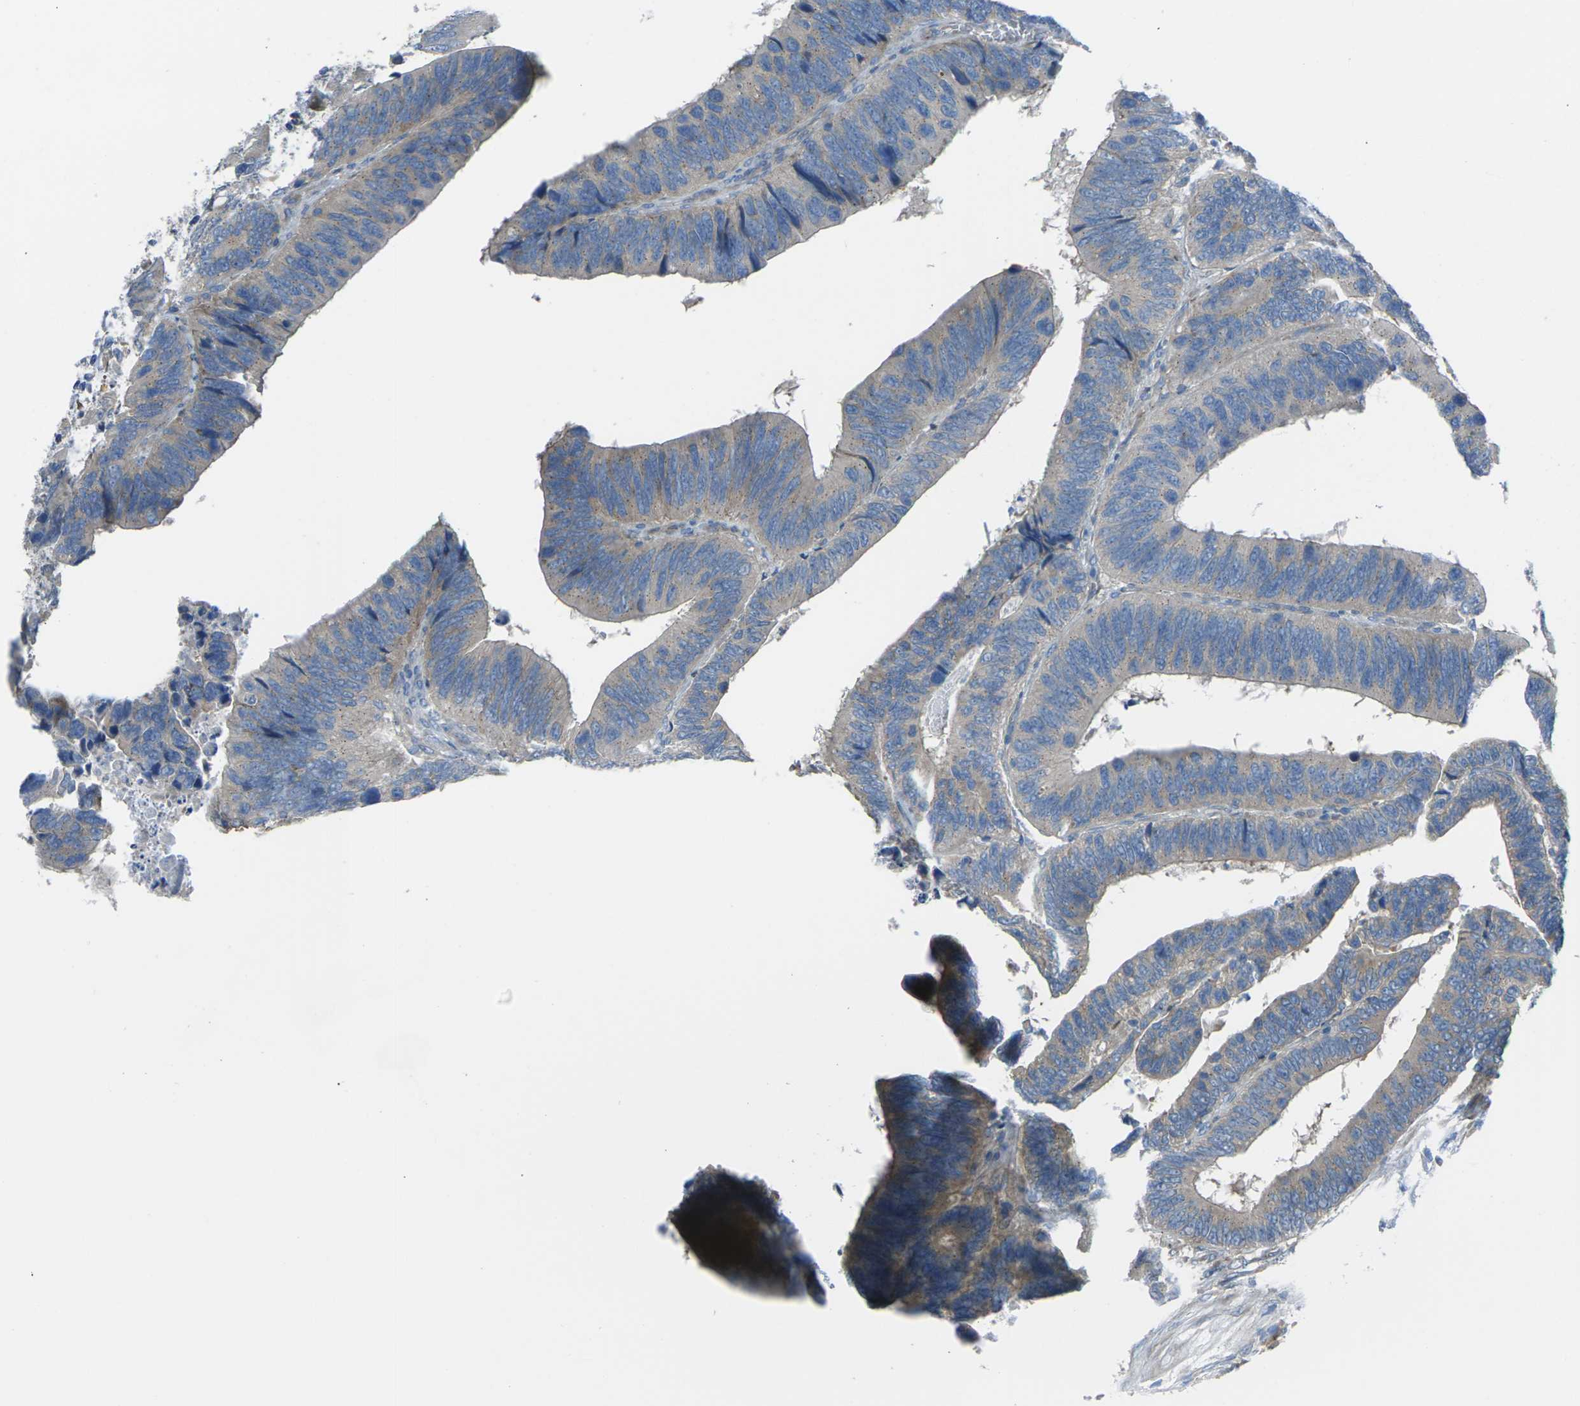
{"staining": {"intensity": "negative", "quantity": "none", "location": "none"}, "tissue": "colorectal cancer", "cell_type": "Tumor cells", "image_type": "cancer", "snomed": [{"axis": "morphology", "description": "Adenocarcinoma, NOS"}, {"axis": "topography", "description": "Colon"}], "caption": "The micrograph demonstrates no significant staining in tumor cells of colorectal cancer (adenocarcinoma).", "gene": "EDNRA", "patient": {"sex": "male", "age": 72}}